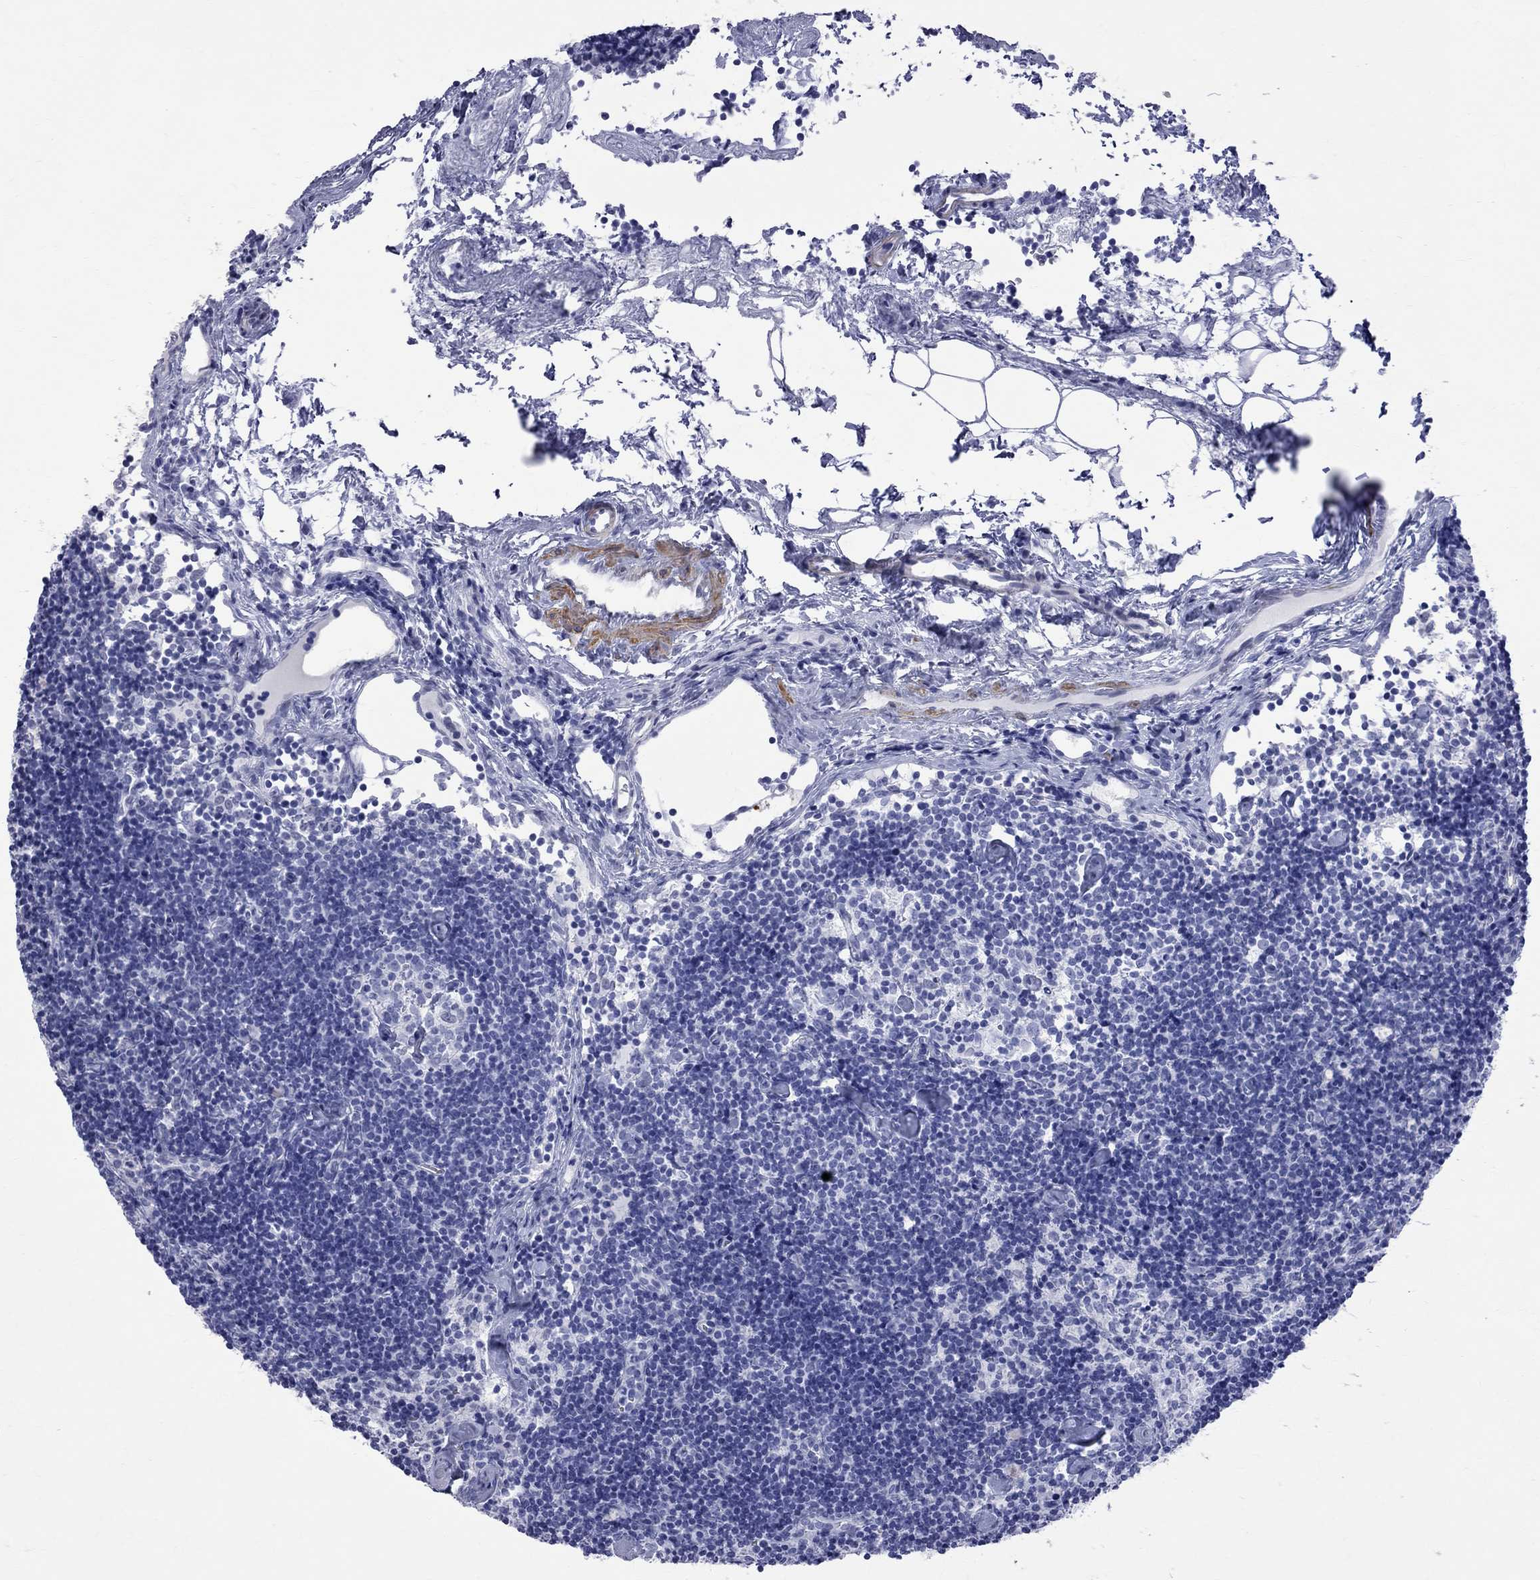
{"staining": {"intensity": "negative", "quantity": "none", "location": "none"}, "tissue": "lymph node", "cell_type": "Germinal center cells", "image_type": "normal", "snomed": [{"axis": "morphology", "description": "Normal tissue, NOS"}, {"axis": "topography", "description": "Lymph node"}], "caption": "Immunohistochemistry photomicrograph of normal lymph node stained for a protein (brown), which demonstrates no staining in germinal center cells.", "gene": "BPIFB1", "patient": {"sex": "female", "age": 42}}